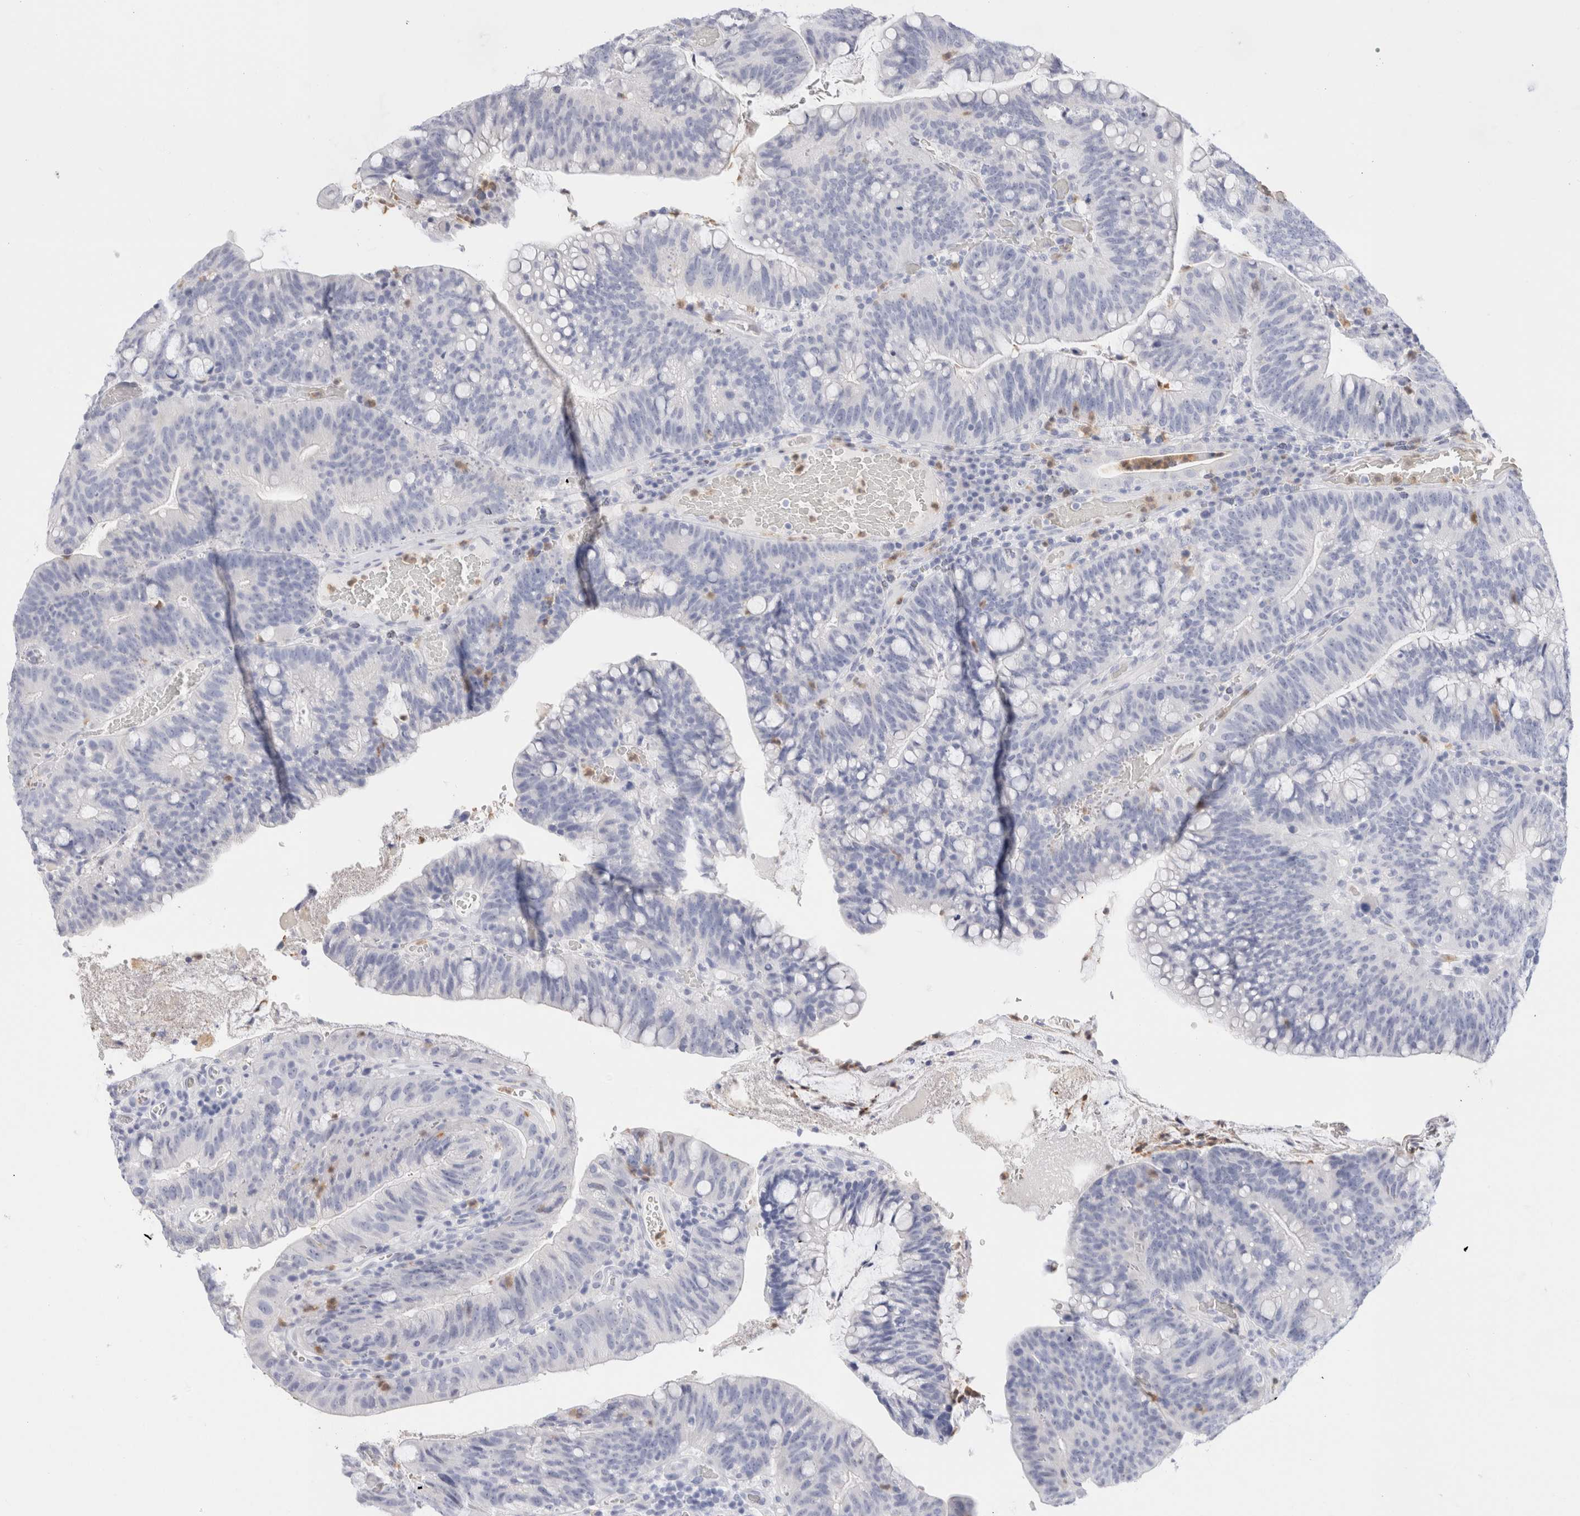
{"staining": {"intensity": "negative", "quantity": "none", "location": "none"}, "tissue": "colorectal cancer", "cell_type": "Tumor cells", "image_type": "cancer", "snomed": [{"axis": "morphology", "description": "Adenocarcinoma, NOS"}, {"axis": "topography", "description": "Colon"}], "caption": "Immunohistochemistry image of neoplastic tissue: human colorectal cancer stained with DAB (3,3'-diaminobenzidine) displays no significant protein staining in tumor cells. Brightfield microscopy of immunohistochemistry (IHC) stained with DAB (3,3'-diaminobenzidine) (brown) and hematoxylin (blue), captured at high magnification.", "gene": "ARG1", "patient": {"sex": "female", "age": 66}}